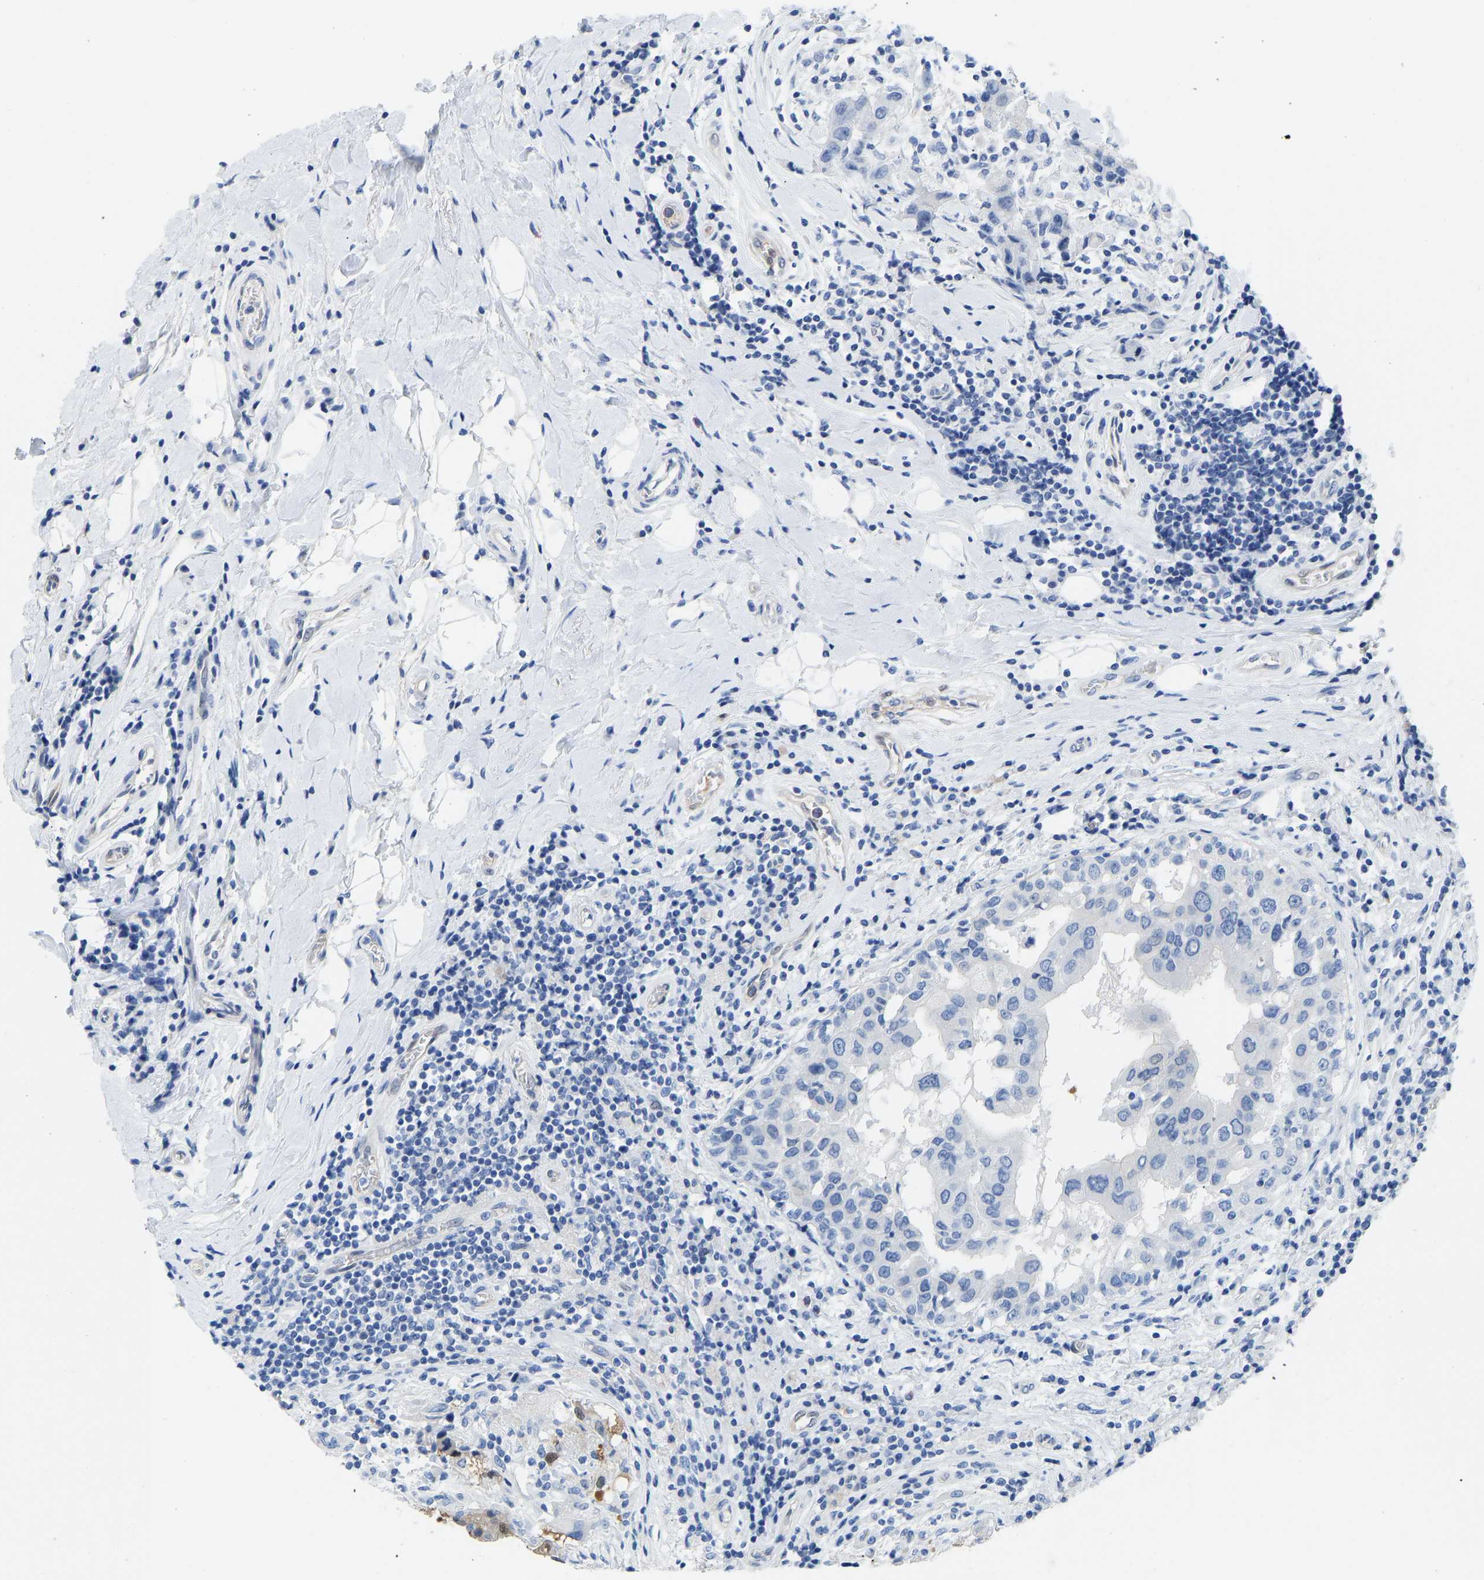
{"staining": {"intensity": "negative", "quantity": "none", "location": "none"}, "tissue": "breast cancer", "cell_type": "Tumor cells", "image_type": "cancer", "snomed": [{"axis": "morphology", "description": "Duct carcinoma"}, {"axis": "topography", "description": "Breast"}], "caption": "Tumor cells show no significant expression in breast infiltrating ductal carcinoma. Nuclei are stained in blue.", "gene": "NKAIN3", "patient": {"sex": "female", "age": 27}}